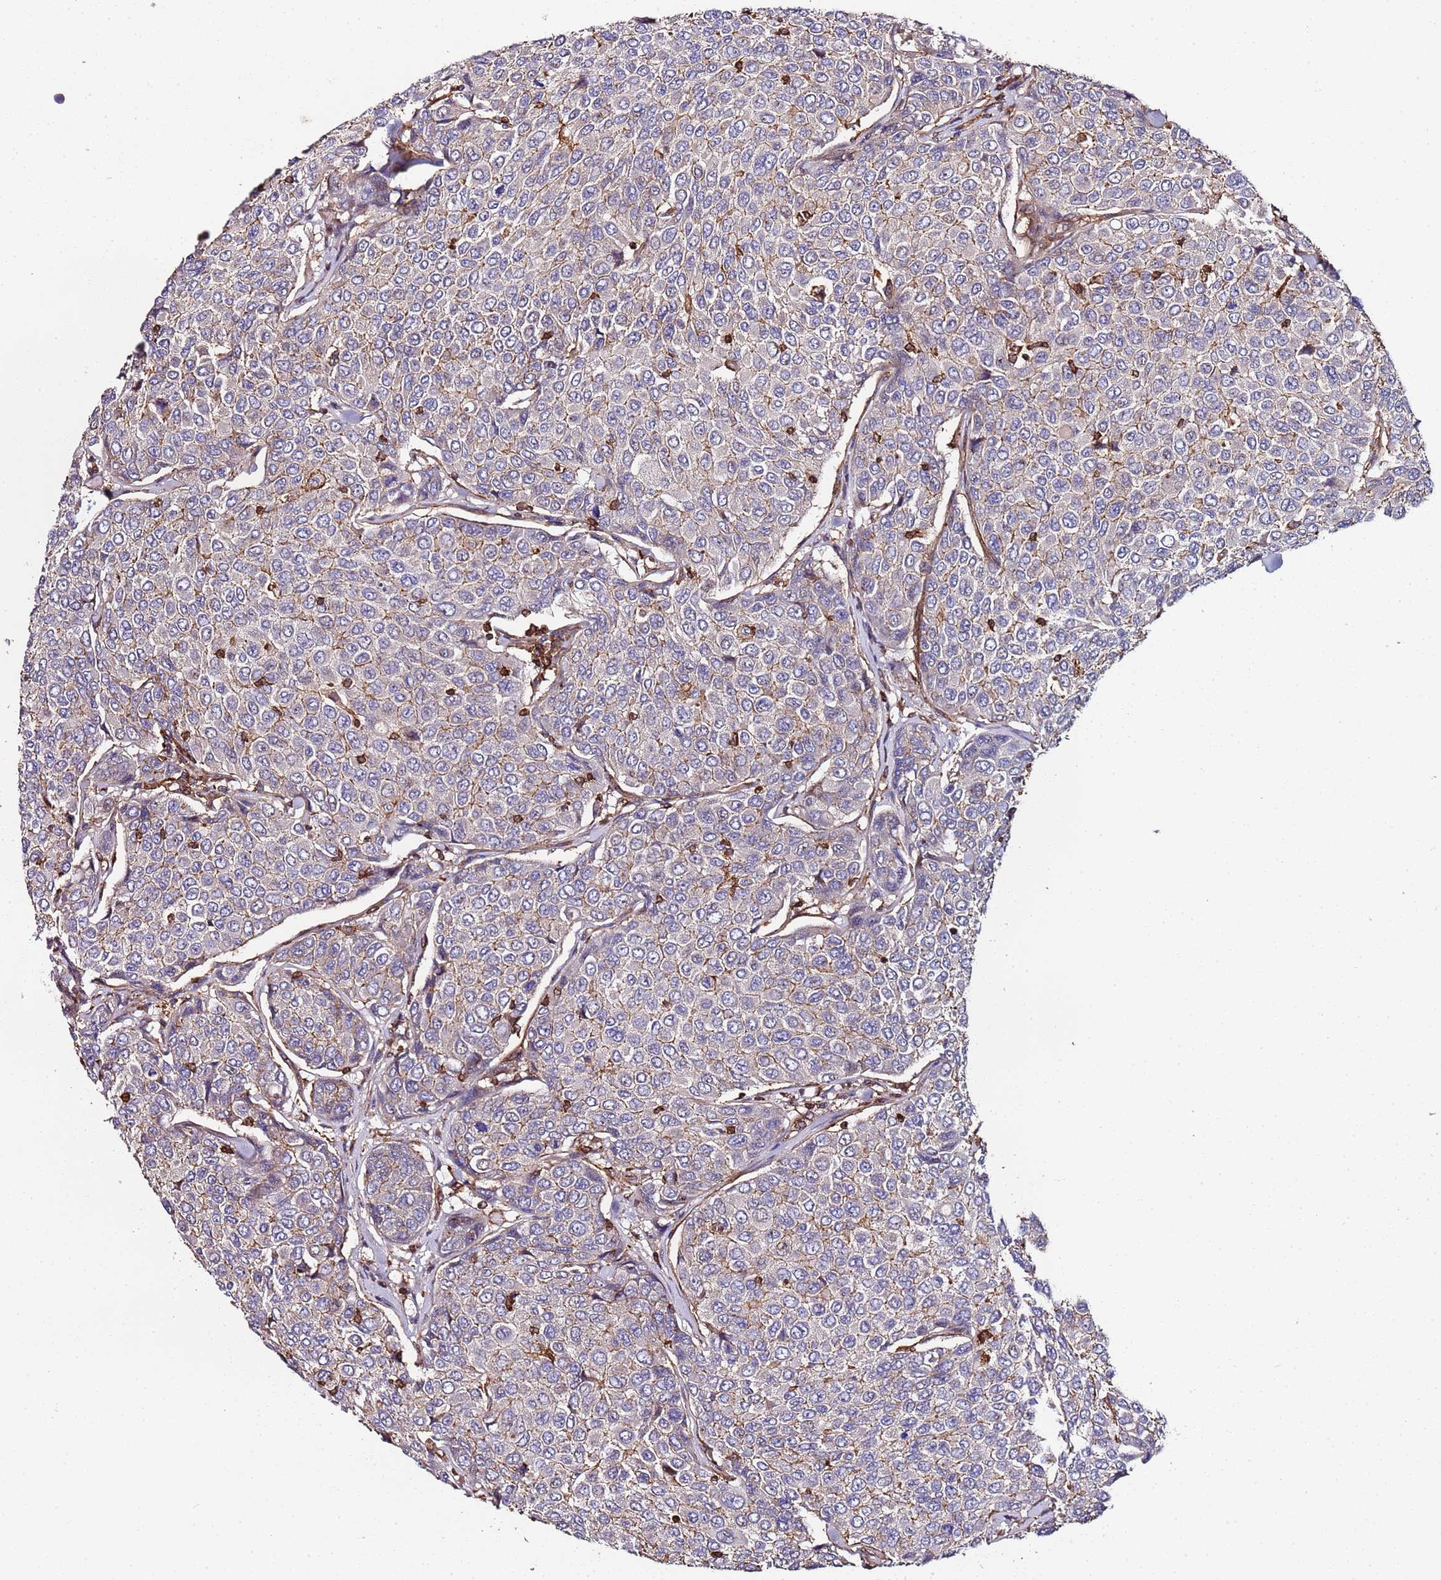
{"staining": {"intensity": "negative", "quantity": "none", "location": "none"}, "tissue": "breast cancer", "cell_type": "Tumor cells", "image_type": "cancer", "snomed": [{"axis": "morphology", "description": "Duct carcinoma"}, {"axis": "topography", "description": "Breast"}], "caption": "Immunohistochemistry (IHC) of human intraductal carcinoma (breast) exhibits no expression in tumor cells. (Stains: DAB immunohistochemistry with hematoxylin counter stain, Microscopy: brightfield microscopy at high magnification).", "gene": "CYP2U1", "patient": {"sex": "female", "age": 55}}